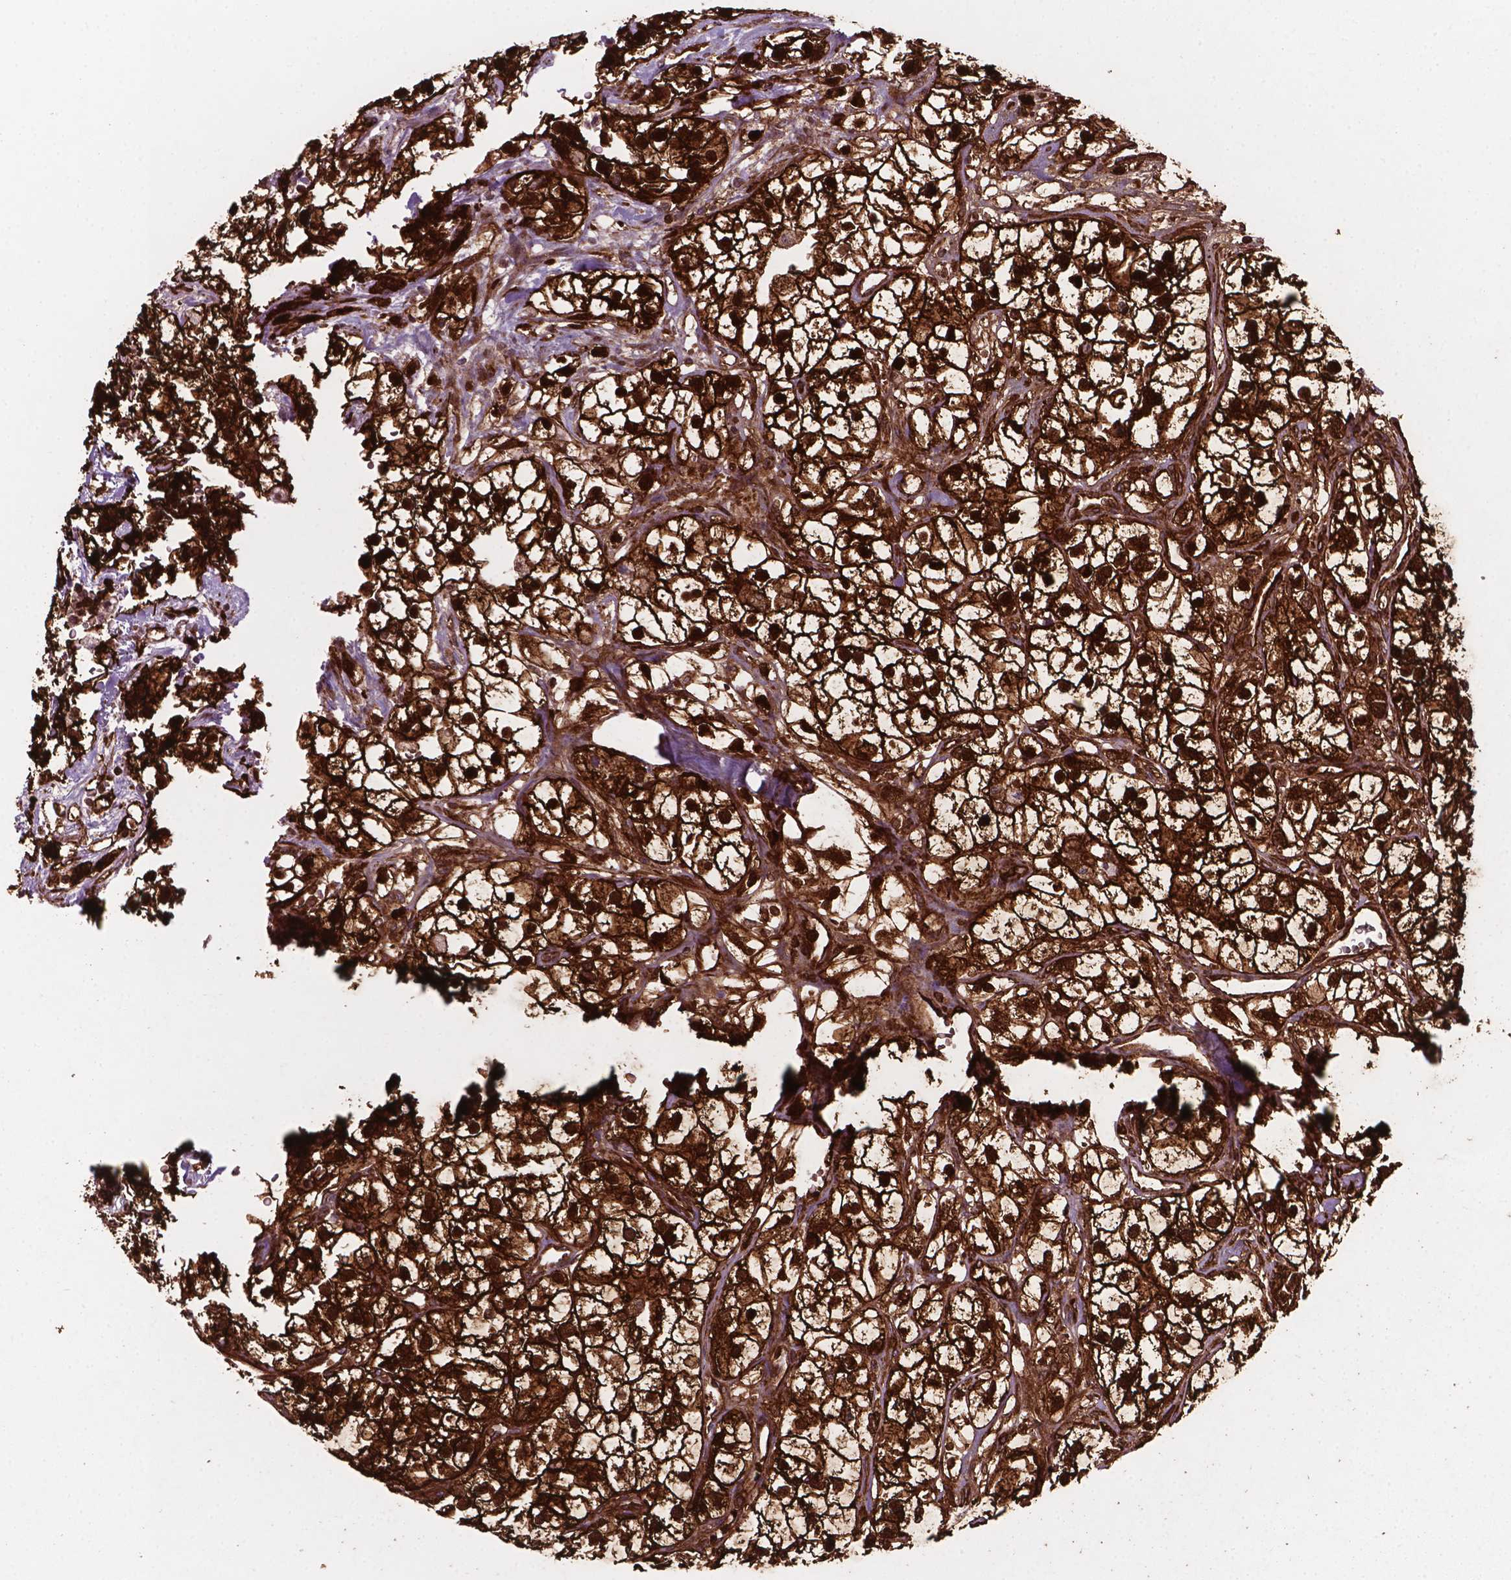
{"staining": {"intensity": "strong", "quantity": ">75%", "location": "cytoplasmic/membranous,nuclear"}, "tissue": "renal cancer", "cell_type": "Tumor cells", "image_type": "cancer", "snomed": [{"axis": "morphology", "description": "Adenocarcinoma, NOS"}, {"axis": "topography", "description": "Kidney"}], "caption": "Immunohistochemistry image of human adenocarcinoma (renal) stained for a protein (brown), which demonstrates high levels of strong cytoplasmic/membranous and nuclear expression in about >75% of tumor cells.", "gene": "LDHA", "patient": {"sex": "male", "age": 59}}